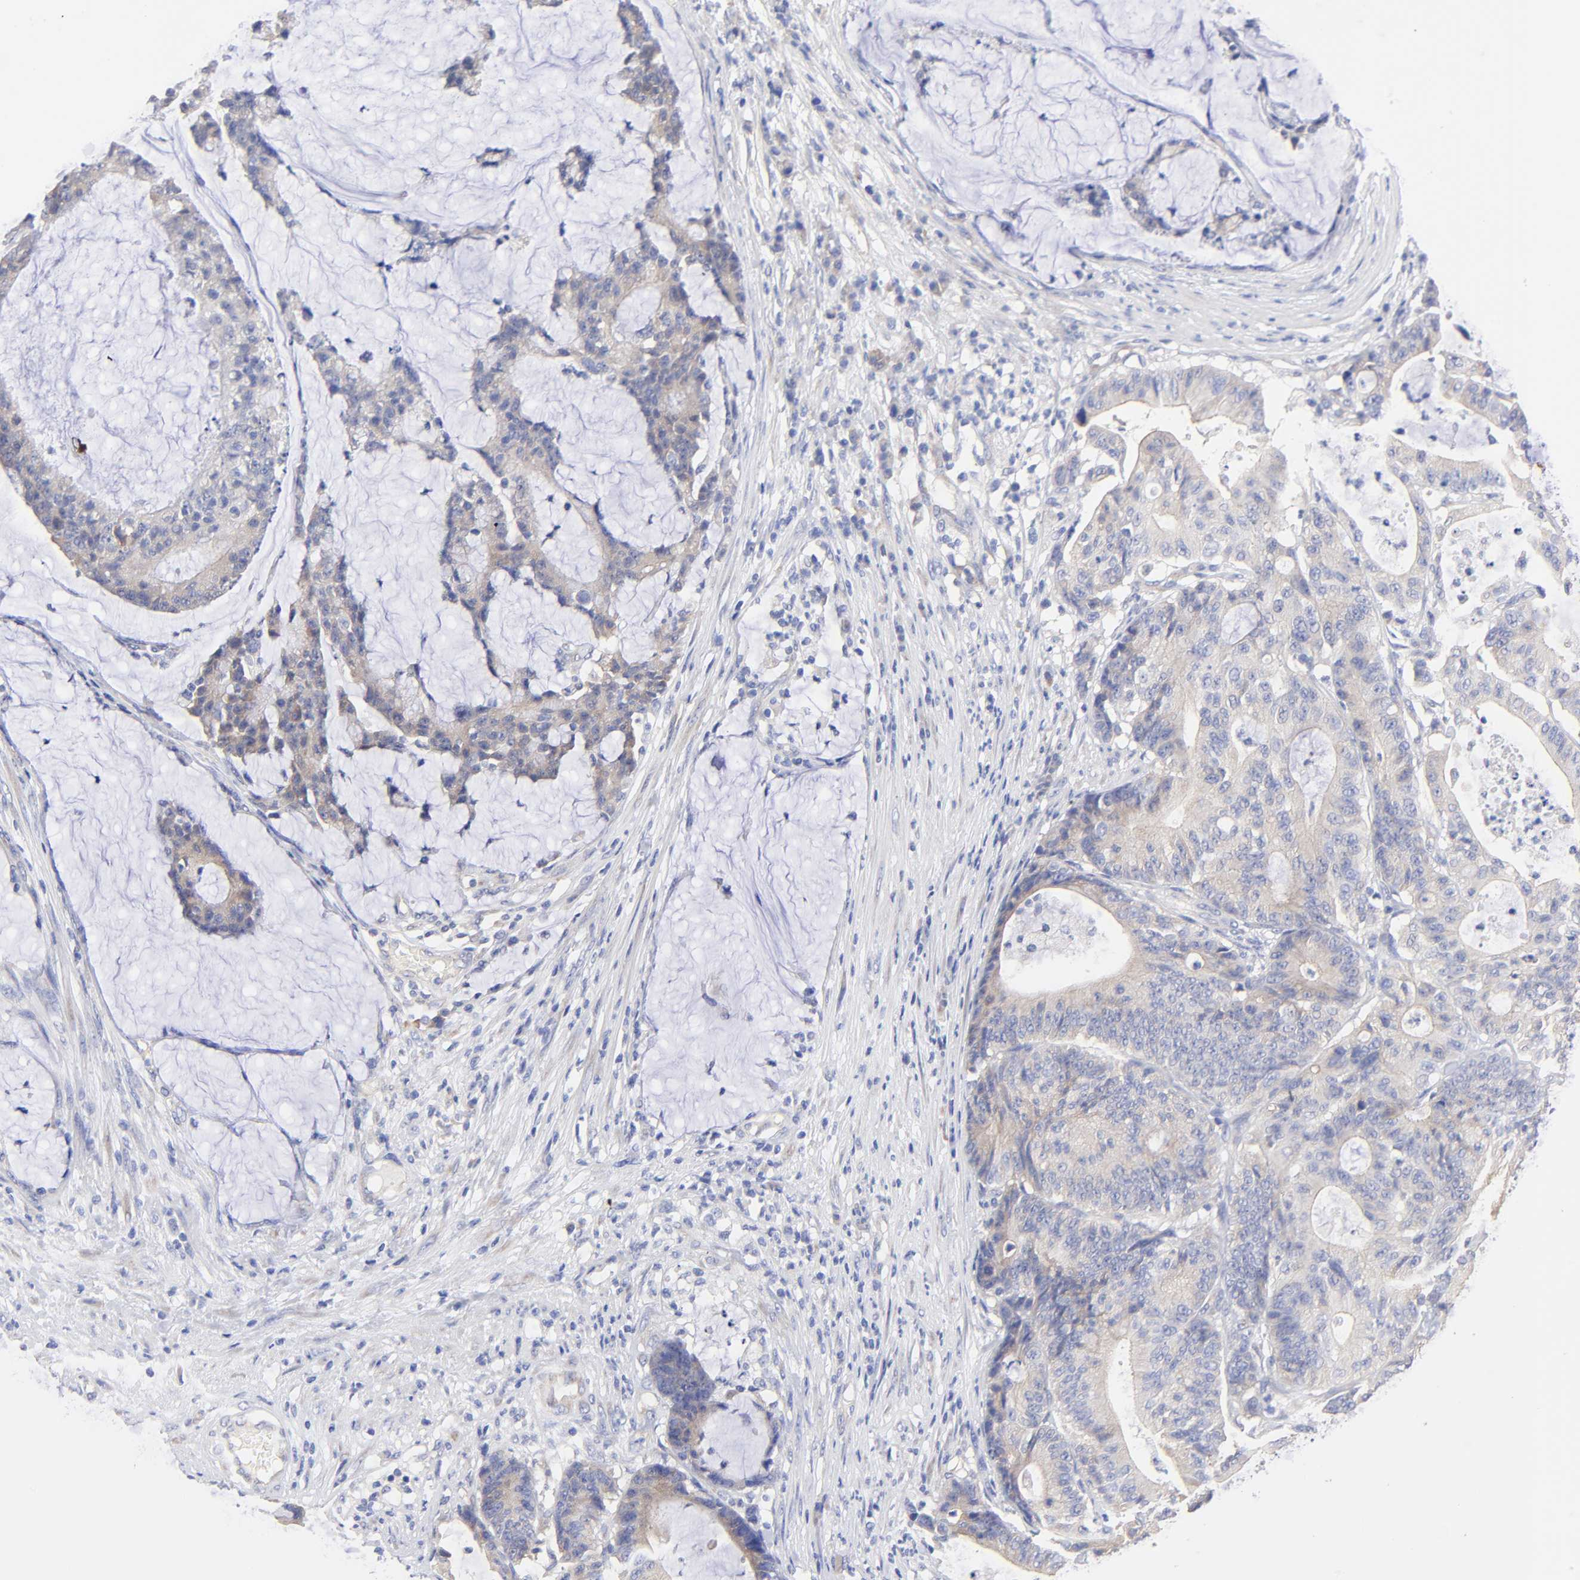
{"staining": {"intensity": "weak", "quantity": ">75%", "location": "cytoplasmic/membranous"}, "tissue": "colorectal cancer", "cell_type": "Tumor cells", "image_type": "cancer", "snomed": [{"axis": "morphology", "description": "Adenocarcinoma, NOS"}, {"axis": "topography", "description": "Colon"}], "caption": "Colorectal cancer tissue shows weak cytoplasmic/membranous staining in approximately >75% of tumor cells, visualized by immunohistochemistry.", "gene": "TNFRSF13C", "patient": {"sex": "female", "age": 84}}